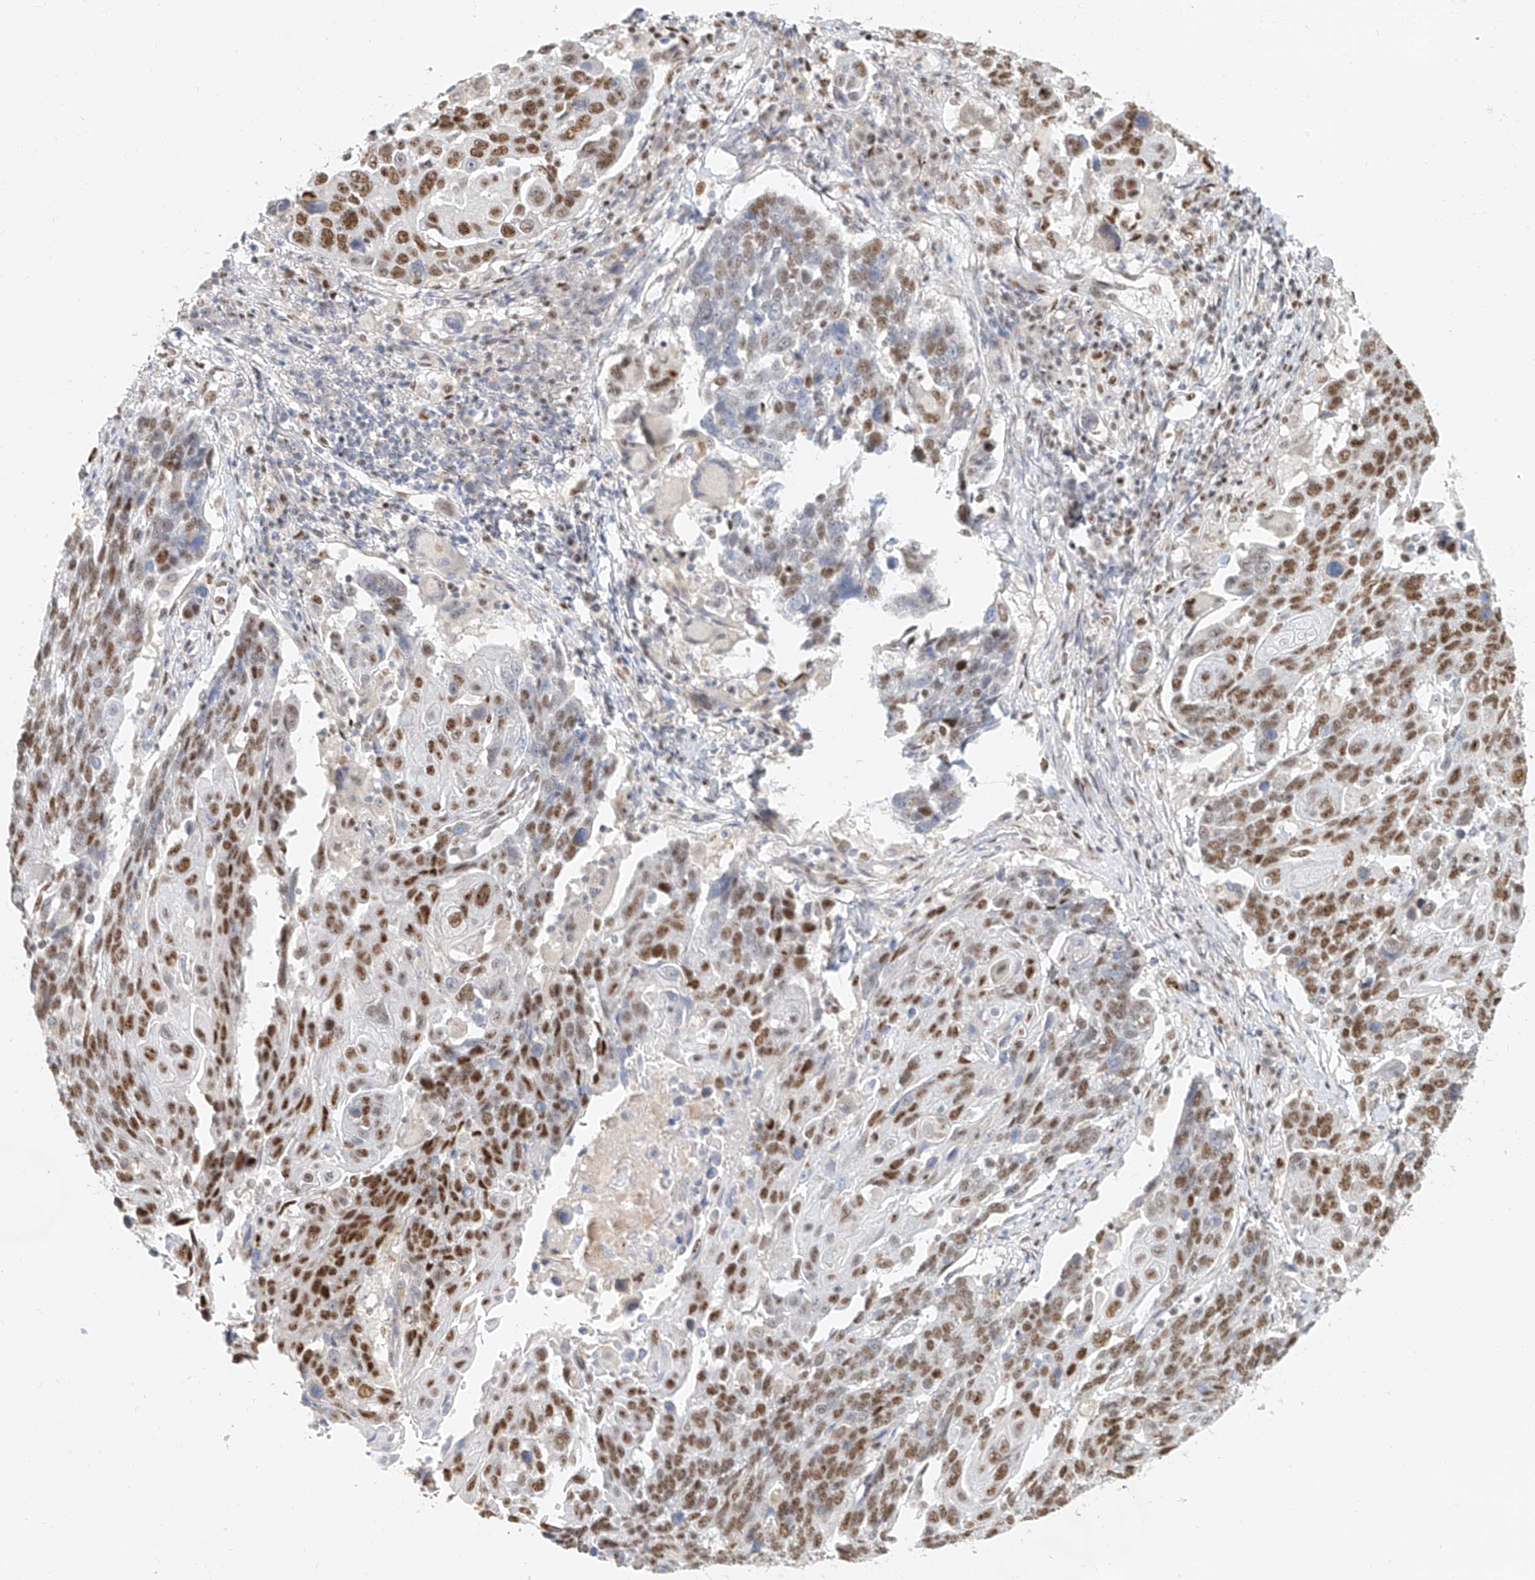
{"staining": {"intensity": "strong", "quantity": ">75%", "location": "nuclear"}, "tissue": "lung cancer", "cell_type": "Tumor cells", "image_type": "cancer", "snomed": [{"axis": "morphology", "description": "Squamous cell carcinoma, NOS"}, {"axis": "topography", "description": "Lung"}], "caption": "Immunohistochemistry of lung cancer (squamous cell carcinoma) reveals high levels of strong nuclear staining in approximately >75% of tumor cells.", "gene": "CXorf58", "patient": {"sex": "male", "age": 66}}